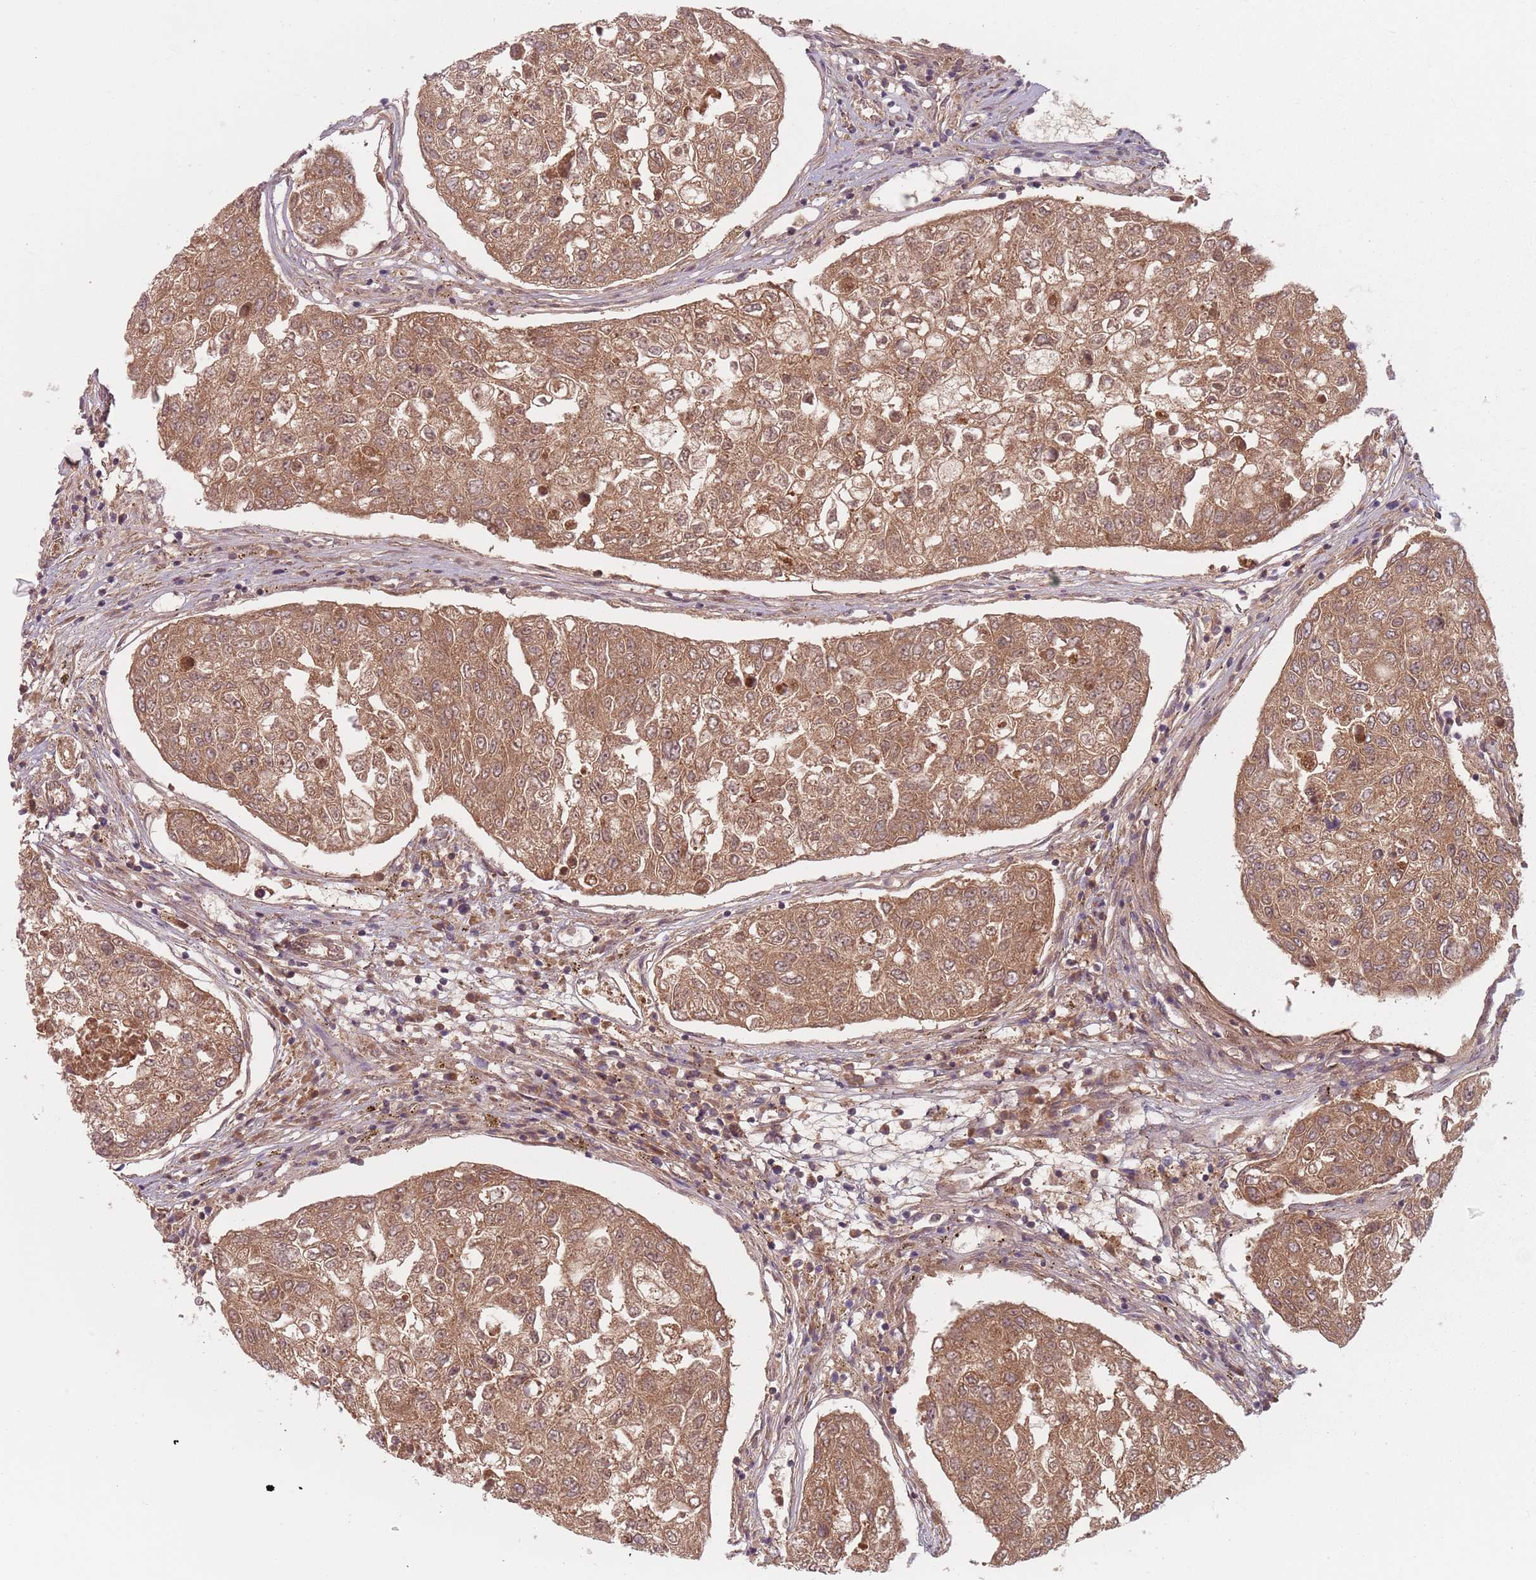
{"staining": {"intensity": "moderate", "quantity": ">75%", "location": "cytoplasmic/membranous,nuclear"}, "tissue": "urothelial cancer", "cell_type": "Tumor cells", "image_type": "cancer", "snomed": [{"axis": "morphology", "description": "Urothelial carcinoma, High grade"}, {"axis": "topography", "description": "Lymph node"}, {"axis": "topography", "description": "Urinary bladder"}], "caption": "The histopathology image shows staining of urothelial cancer, revealing moderate cytoplasmic/membranous and nuclear protein positivity (brown color) within tumor cells.", "gene": "NAXE", "patient": {"sex": "male", "age": 51}}